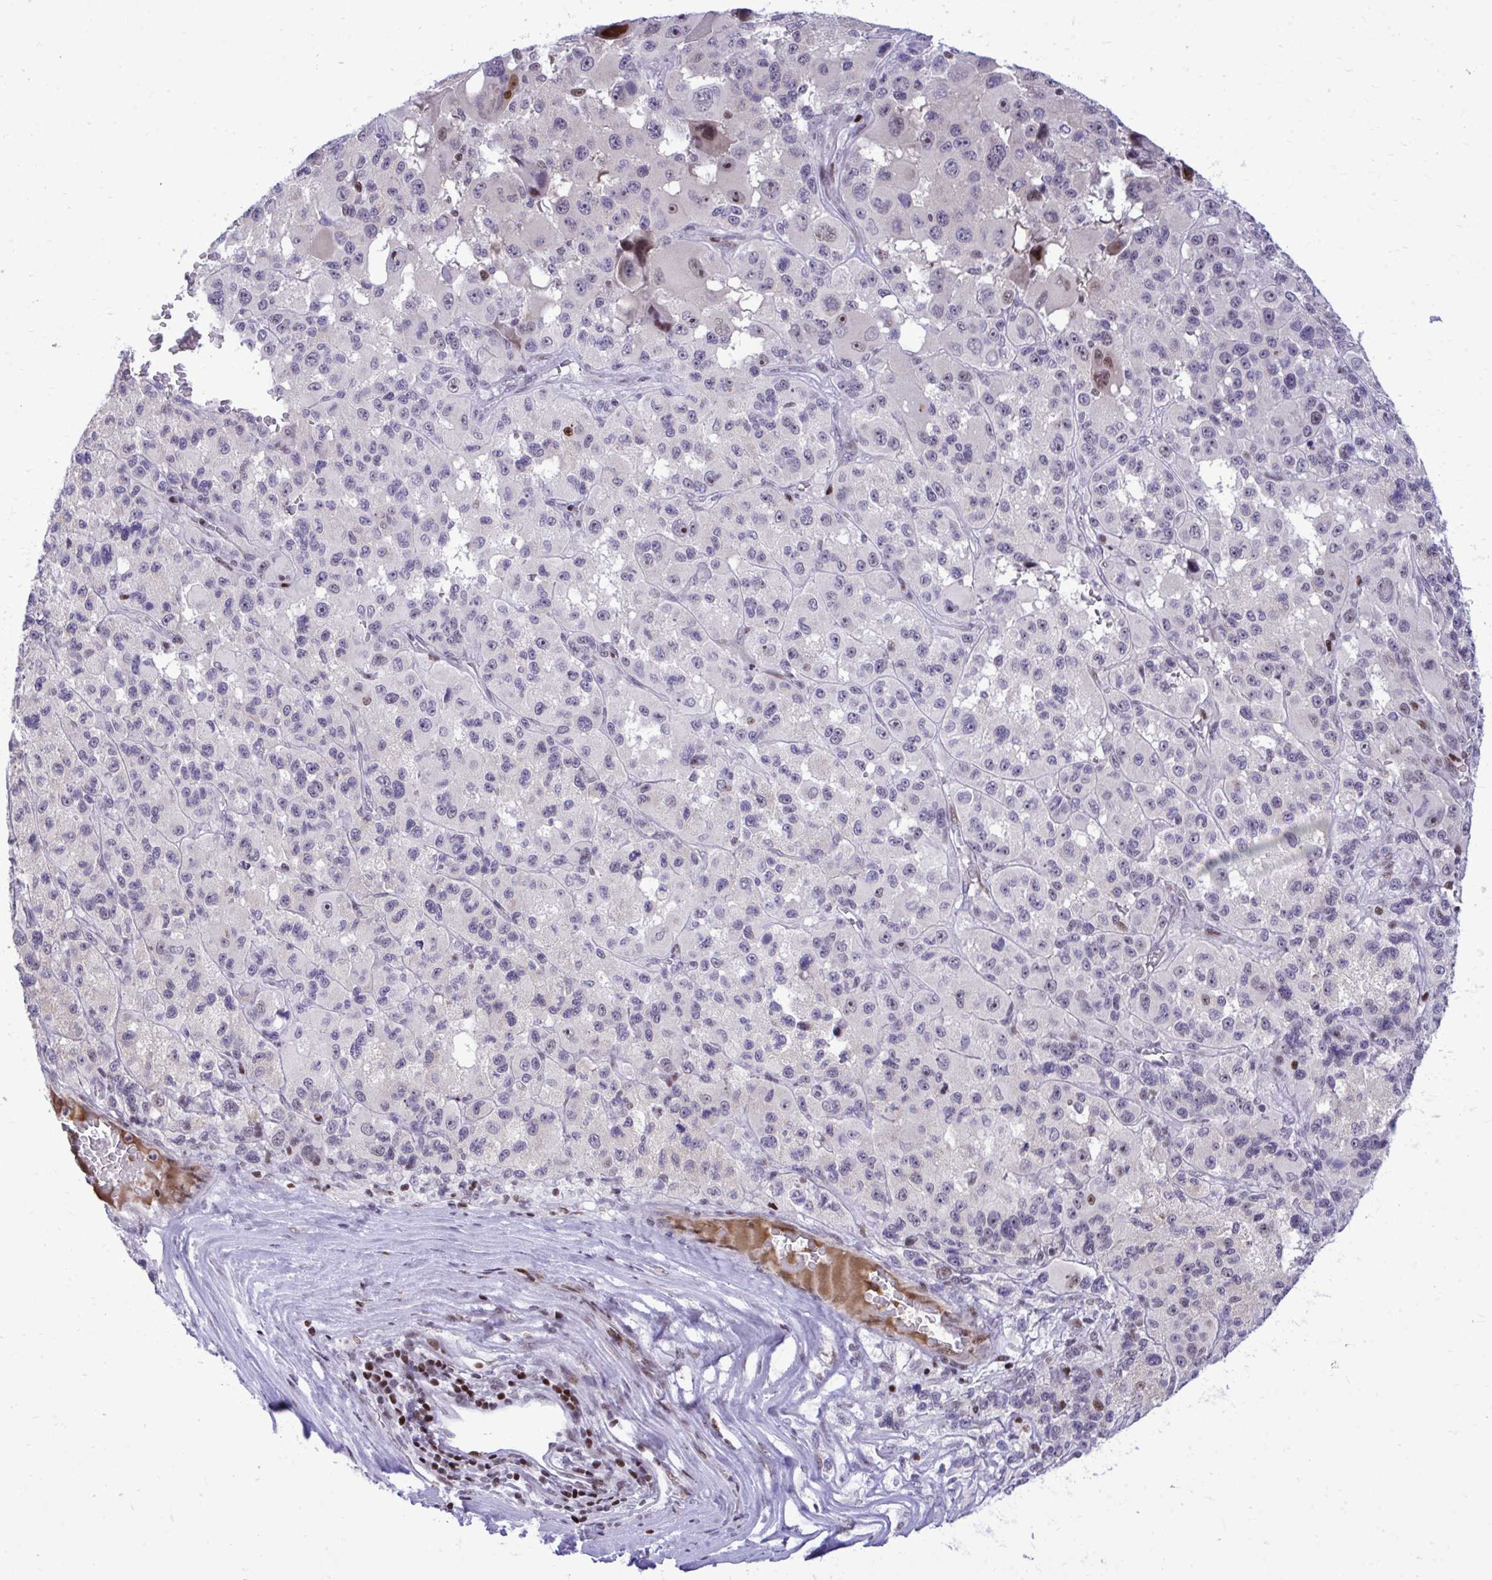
{"staining": {"intensity": "negative", "quantity": "none", "location": "none"}, "tissue": "melanoma", "cell_type": "Tumor cells", "image_type": "cancer", "snomed": [{"axis": "morphology", "description": "Malignant melanoma, Metastatic site"}, {"axis": "topography", "description": "Lymph node"}], "caption": "Immunohistochemistry (IHC) of human malignant melanoma (metastatic site) exhibits no expression in tumor cells. The staining was performed using DAB (3,3'-diaminobenzidine) to visualize the protein expression in brown, while the nuclei were stained in blue with hematoxylin (Magnification: 20x).", "gene": "C14orf39", "patient": {"sex": "female", "age": 65}}